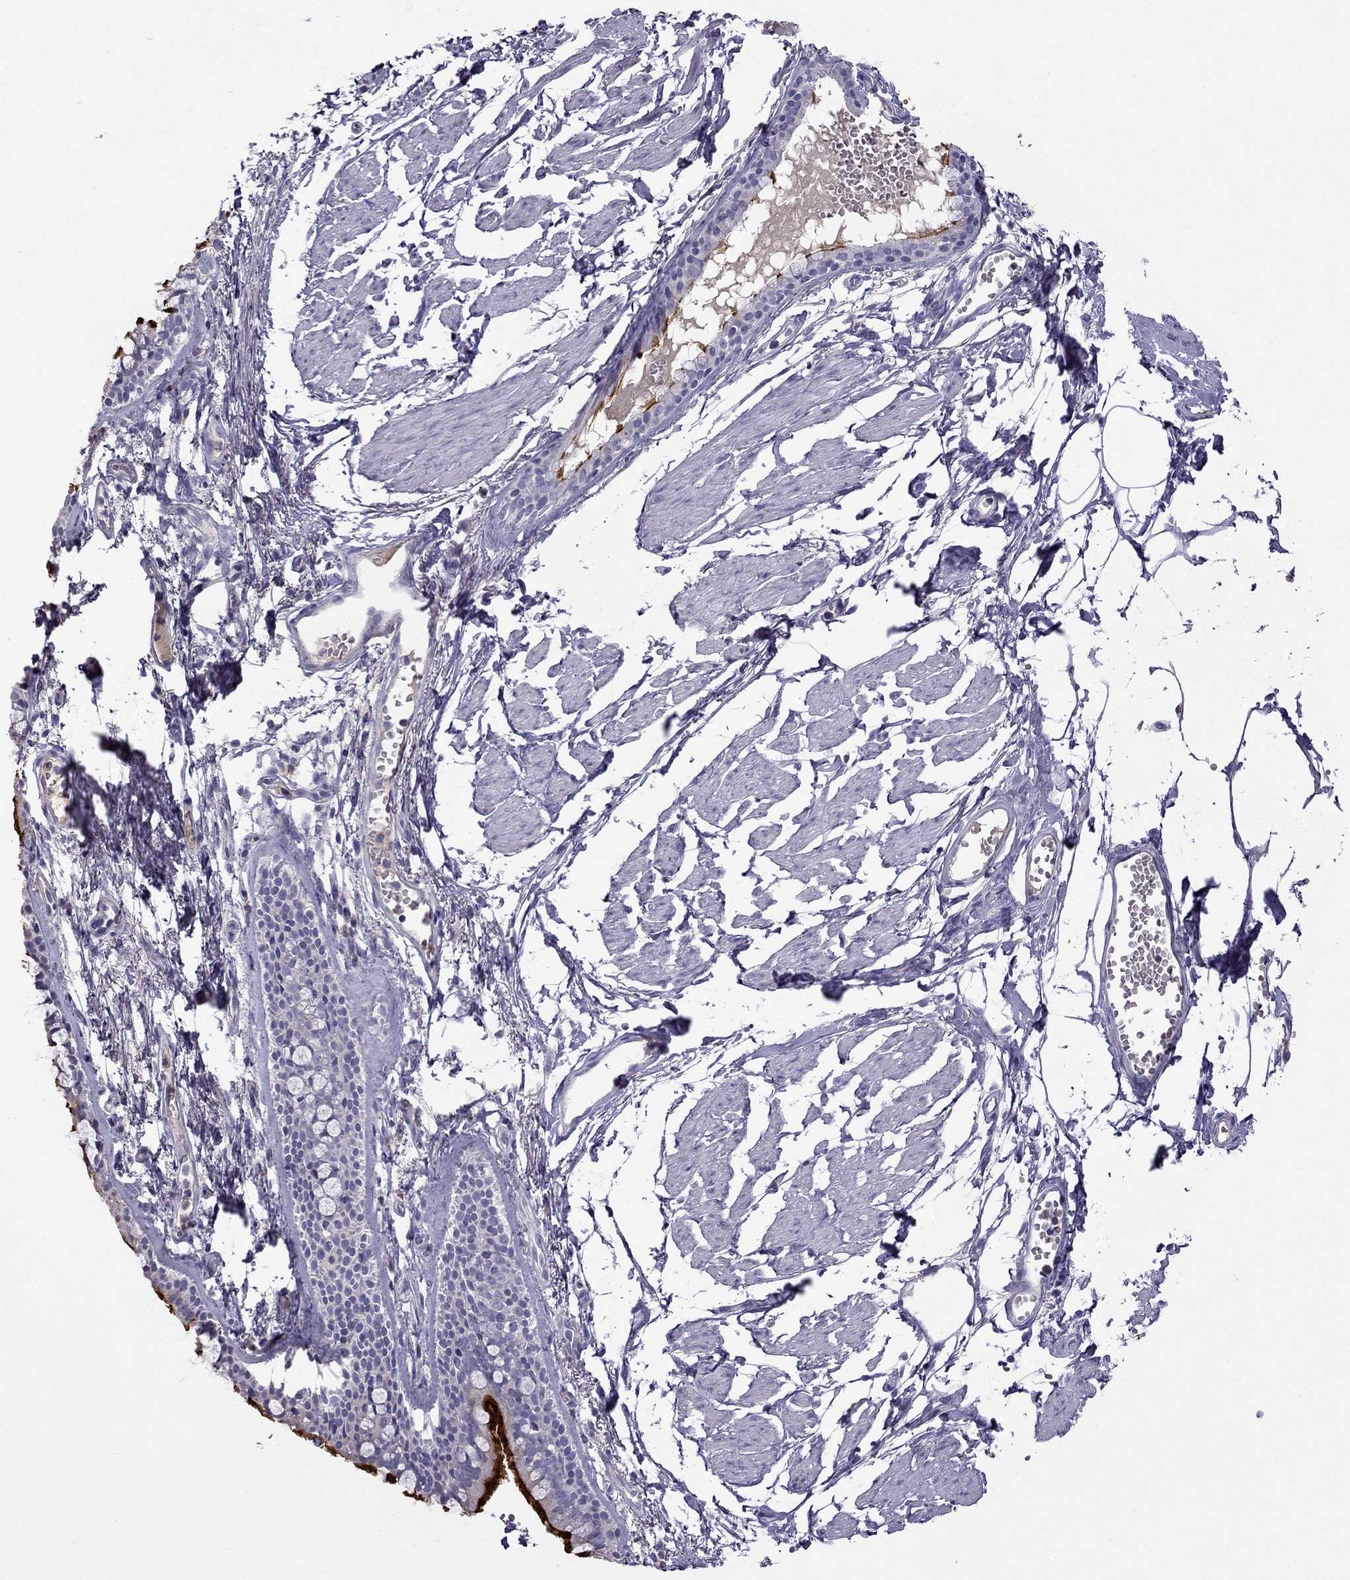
{"staining": {"intensity": "negative", "quantity": "none", "location": "none"}, "tissue": "adipose tissue", "cell_type": "Adipocytes", "image_type": "normal", "snomed": [{"axis": "morphology", "description": "Normal tissue, NOS"}, {"axis": "morphology", "description": "Squamous cell carcinoma, NOS"}, {"axis": "topography", "description": "Cartilage tissue"}, {"axis": "topography", "description": "Lung"}], "caption": "A micrograph of human adipose tissue is negative for staining in adipocytes. (DAB immunohistochemistry (IHC), high magnification).", "gene": "STOML3", "patient": {"sex": "male", "age": 66}}